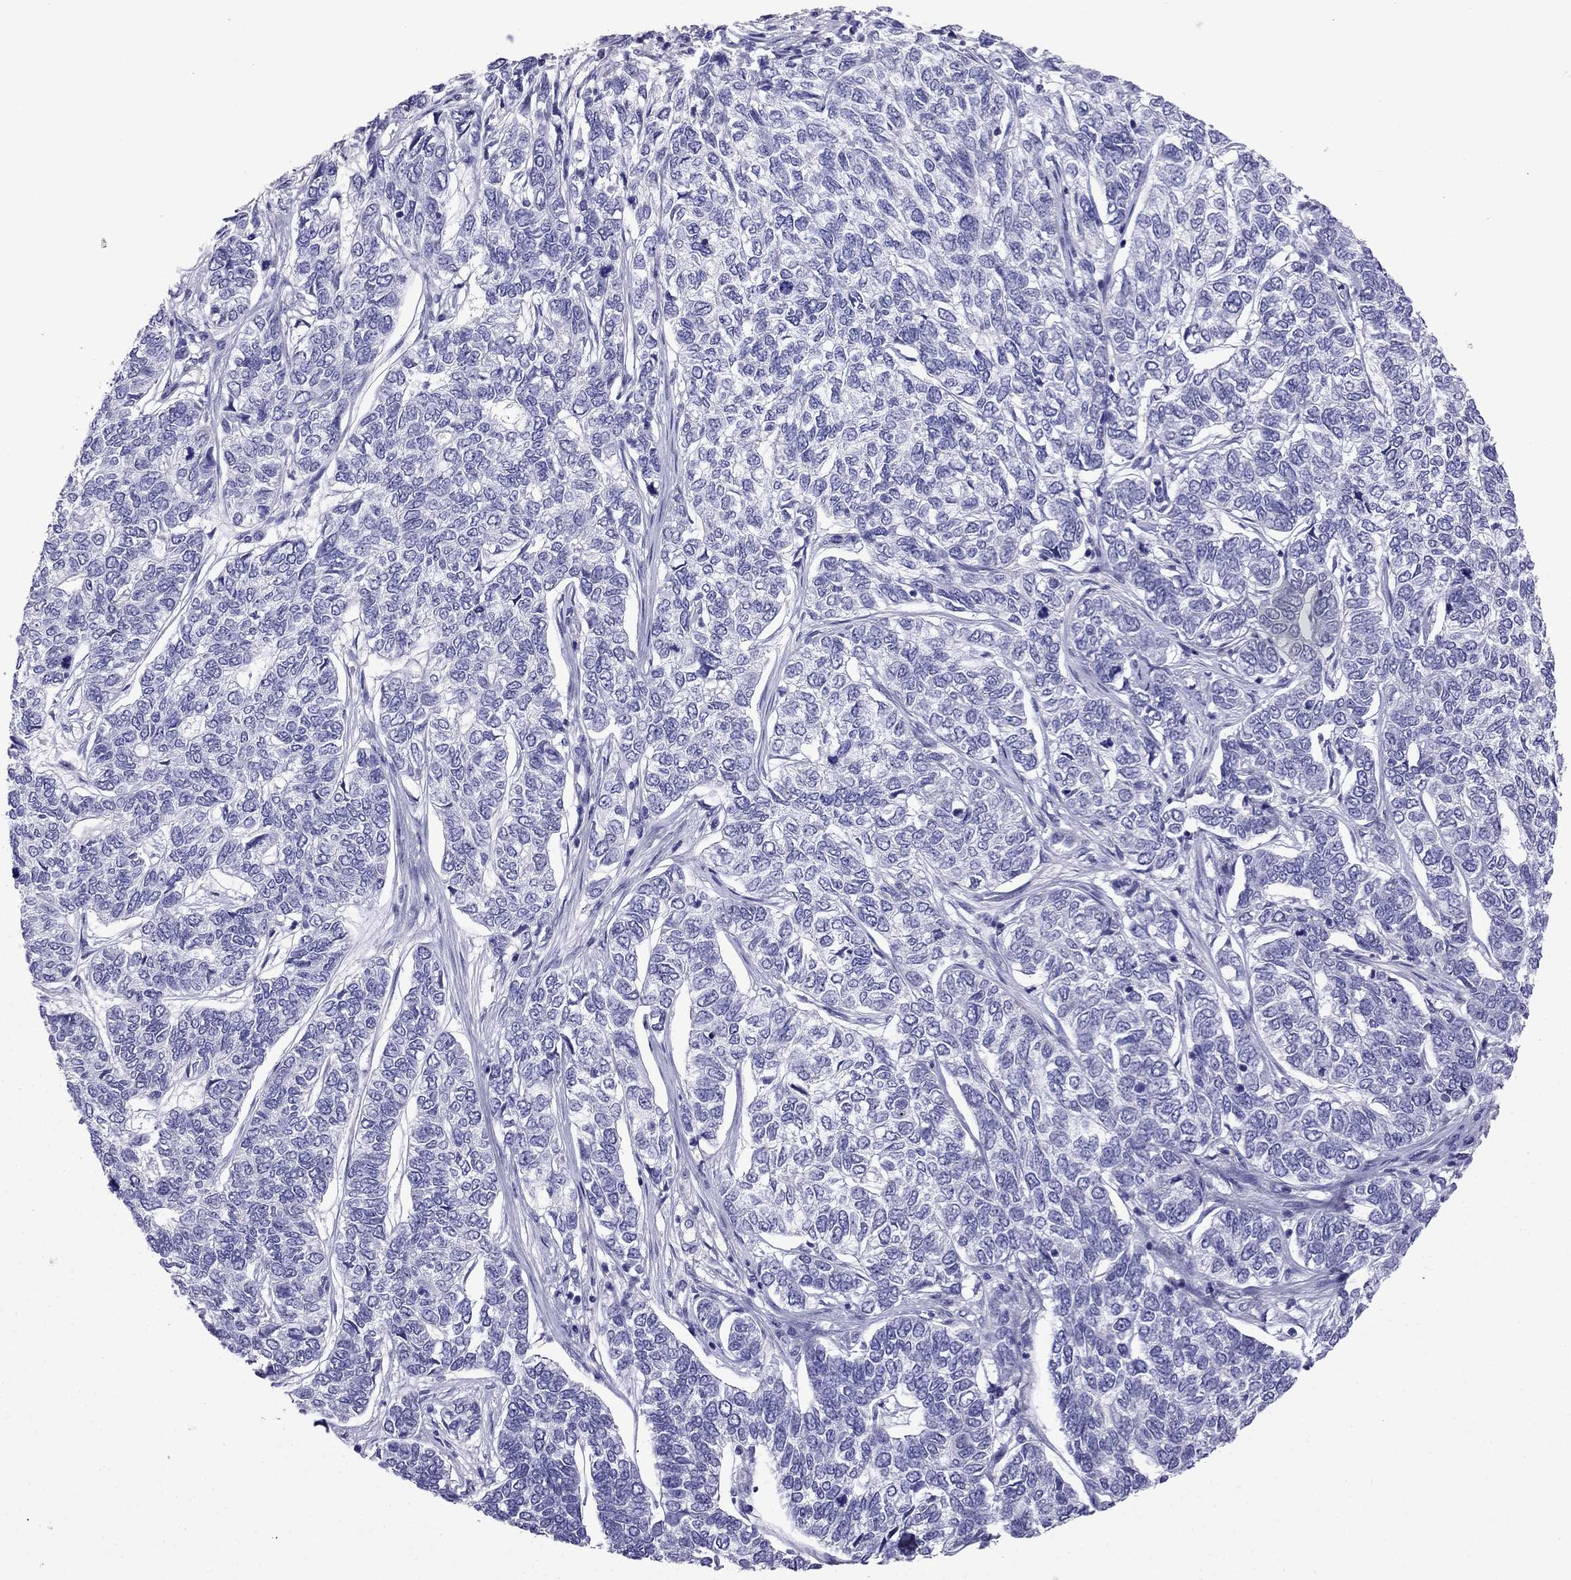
{"staining": {"intensity": "negative", "quantity": "none", "location": "none"}, "tissue": "skin cancer", "cell_type": "Tumor cells", "image_type": "cancer", "snomed": [{"axis": "morphology", "description": "Basal cell carcinoma"}, {"axis": "topography", "description": "Skin"}], "caption": "Tumor cells show no significant protein staining in skin cancer. (Brightfield microscopy of DAB (3,3'-diaminobenzidine) IHC at high magnification).", "gene": "SCNN1D", "patient": {"sex": "female", "age": 65}}